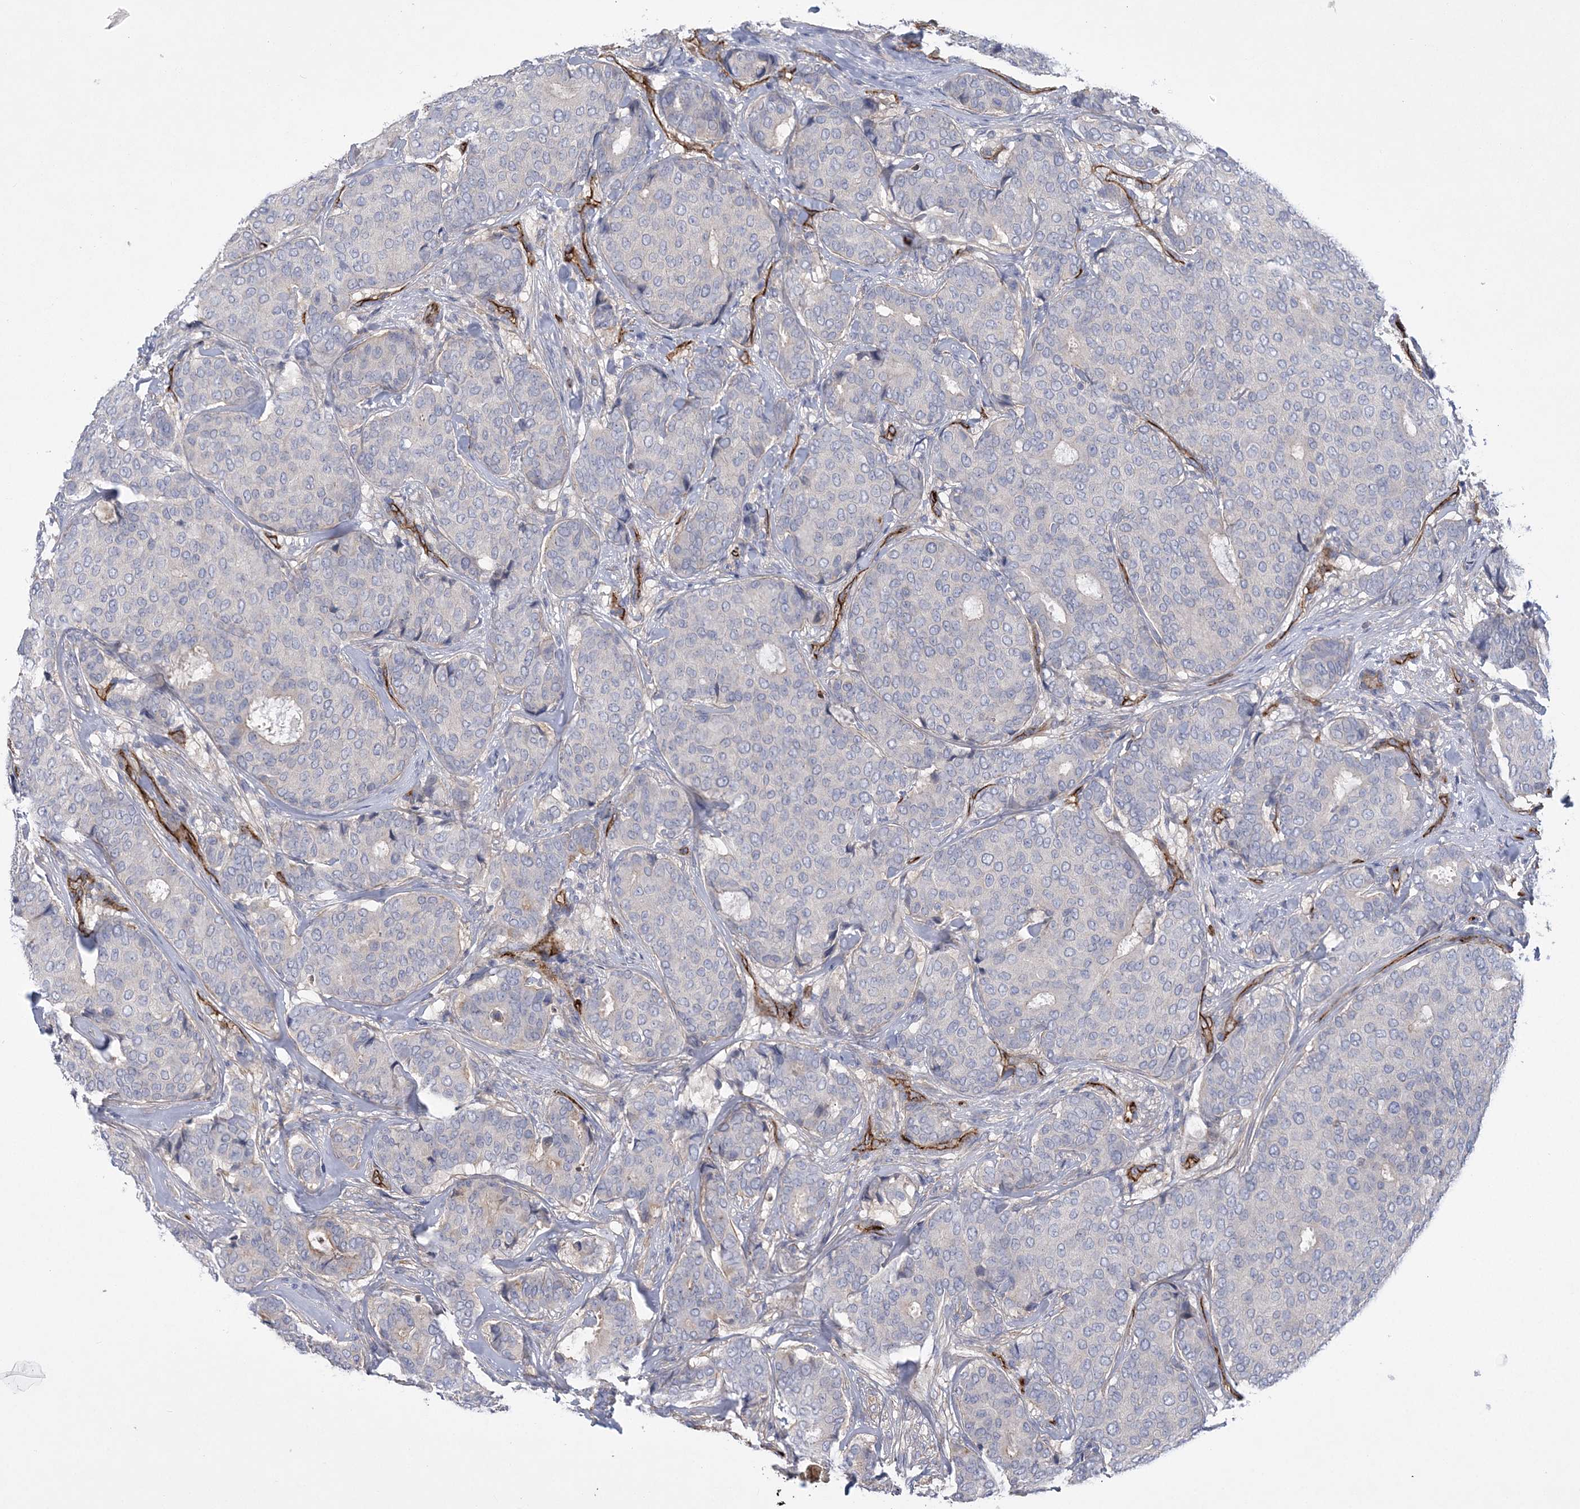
{"staining": {"intensity": "negative", "quantity": "none", "location": "none"}, "tissue": "breast cancer", "cell_type": "Tumor cells", "image_type": "cancer", "snomed": [{"axis": "morphology", "description": "Duct carcinoma"}, {"axis": "topography", "description": "Breast"}], "caption": "Immunohistochemistry (IHC) of breast infiltrating ductal carcinoma shows no positivity in tumor cells.", "gene": "CALN1", "patient": {"sex": "female", "age": 75}}